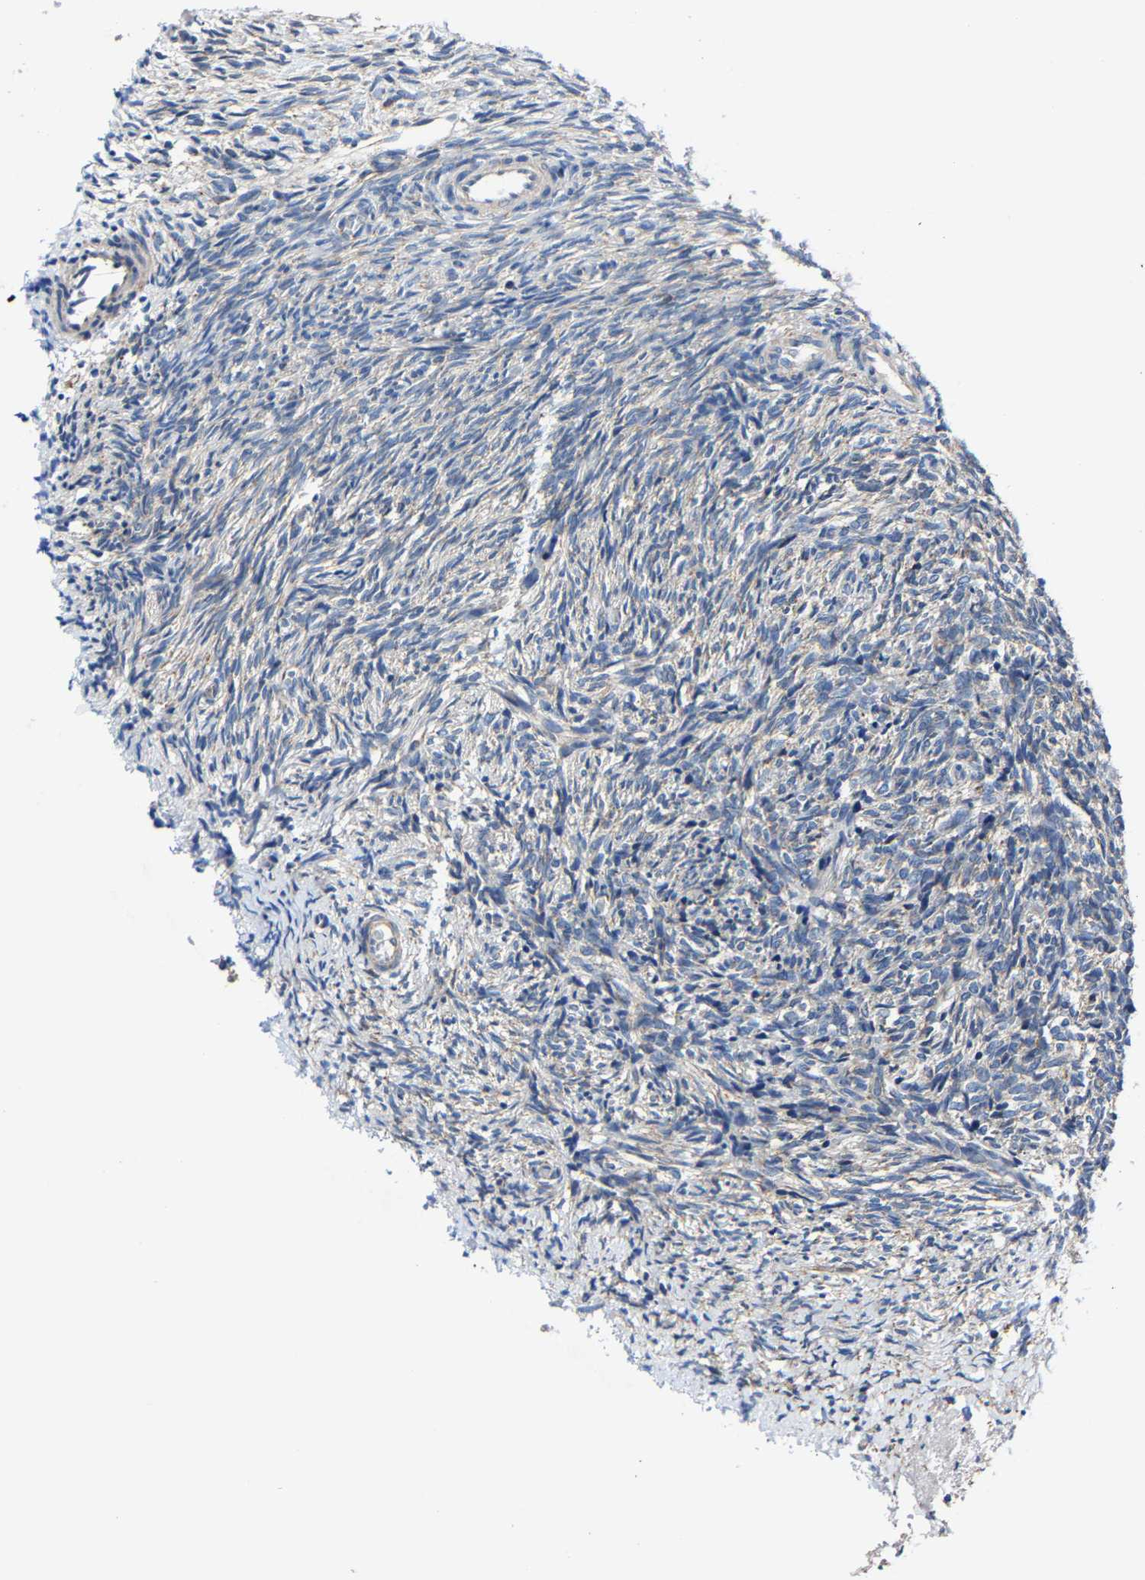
{"staining": {"intensity": "negative", "quantity": "none", "location": "none"}, "tissue": "ovary", "cell_type": "Ovarian stroma cells", "image_type": "normal", "snomed": [{"axis": "morphology", "description": "Normal tissue, NOS"}, {"axis": "topography", "description": "Ovary"}], "caption": "This micrograph is of normal ovary stained with IHC to label a protein in brown with the nuclei are counter-stained blue. There is no expression in ovarian stroma cells. (Stains: DAB IHC with hematoxylin counter stain, Microscopy: brightfield microscopy at high magnification).", "gene": "AGK", "patient": {"sex": "female", "age": 41}}